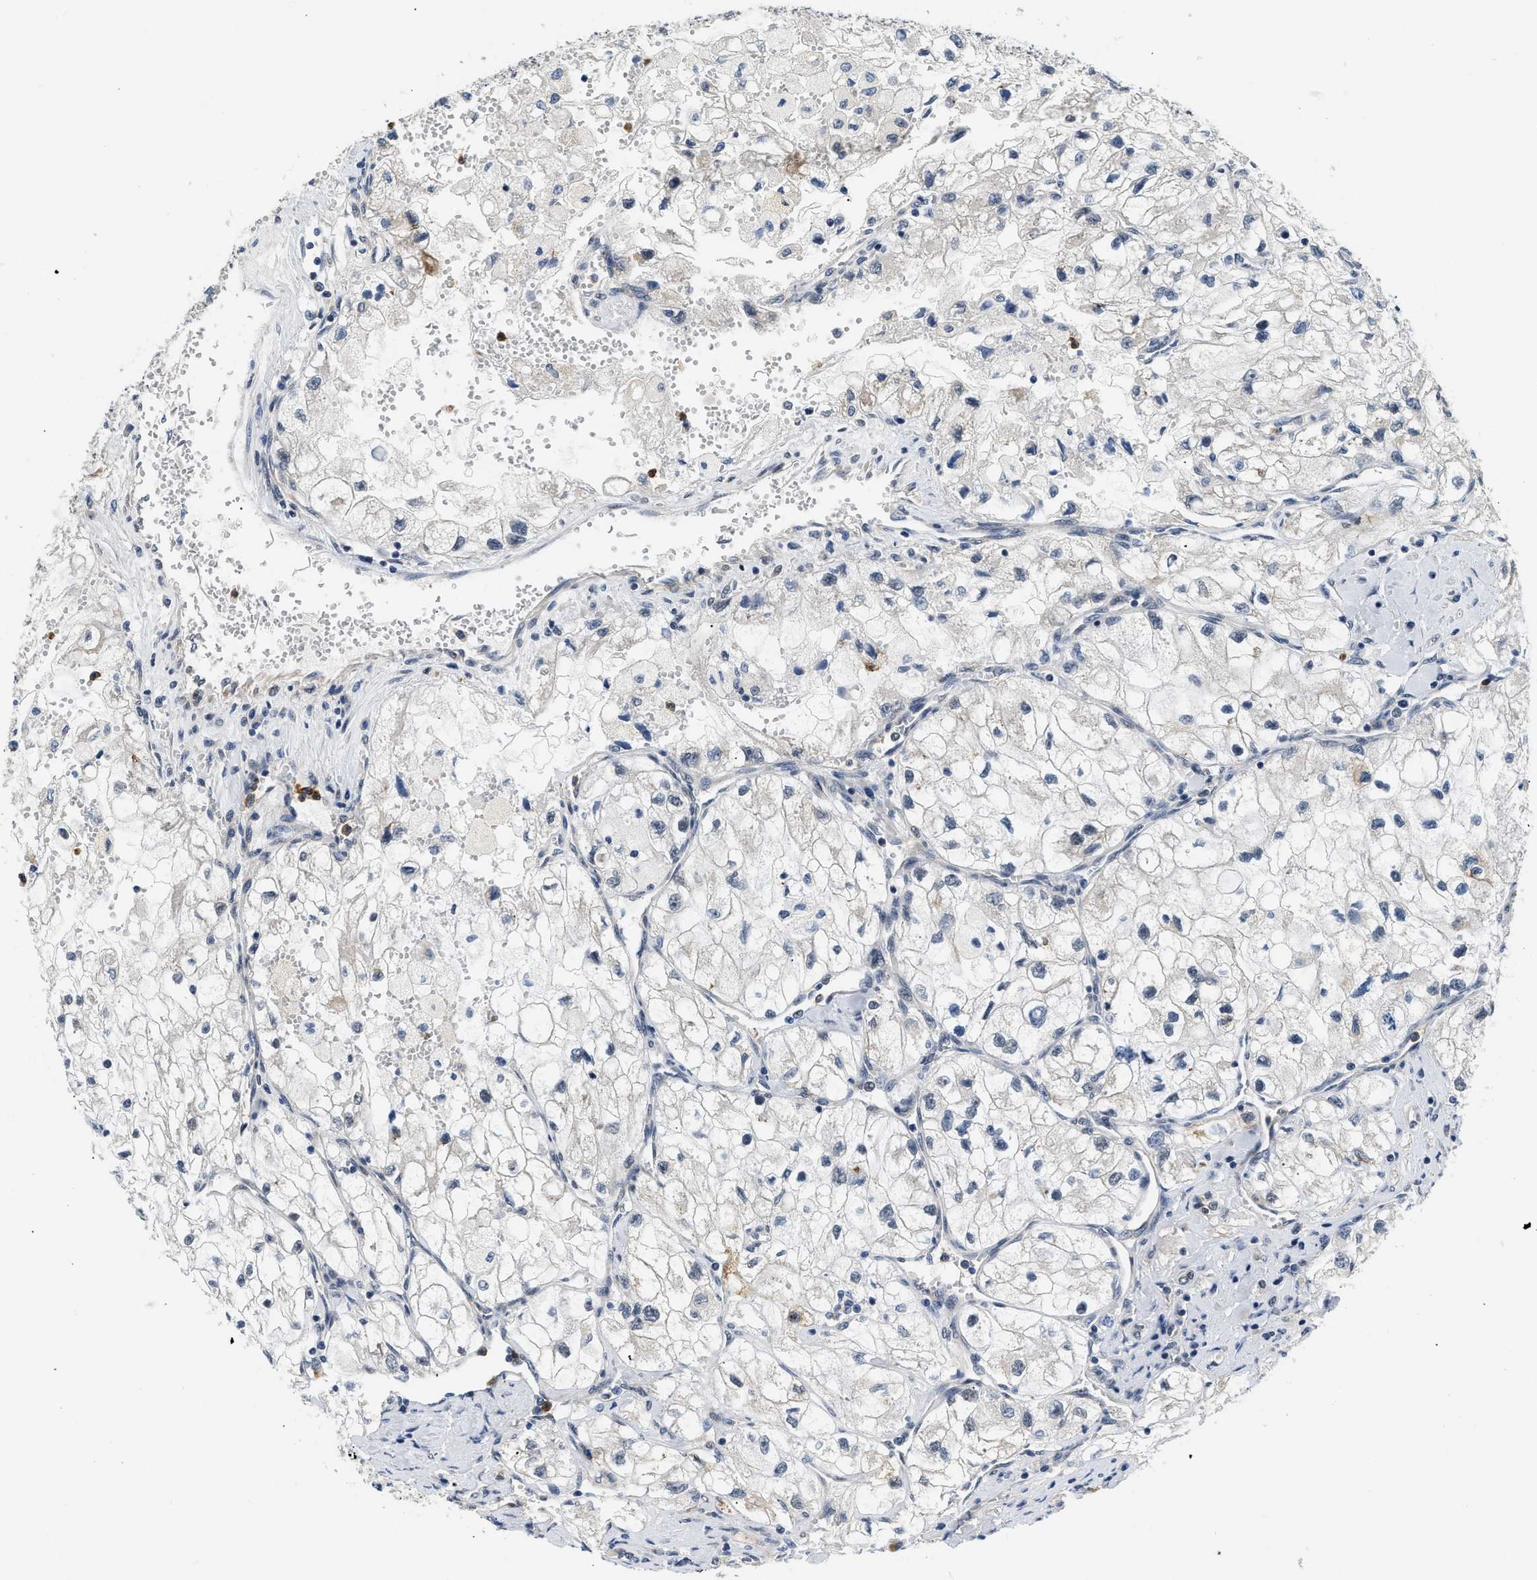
{"staining": {"intensity": "negative", "quantity": "none", "location": "none"}, "tissue": "renal cancer", "cell_type": "Tumor cells", "image_type": "cancer", "snomed": [{"axis": "morphology", "description": "Adenocarcinoma, NOS"}, {"axis": "topography", "description": "Kidney"}], "caption": "An immunohistochemistry image of adenocarcinoma (renal) is shown. There is no staining in tumor cells of adenocarcinoma (renal).", "gene": "SMAD4", "patient": {"sex": "female", "age": 70}}